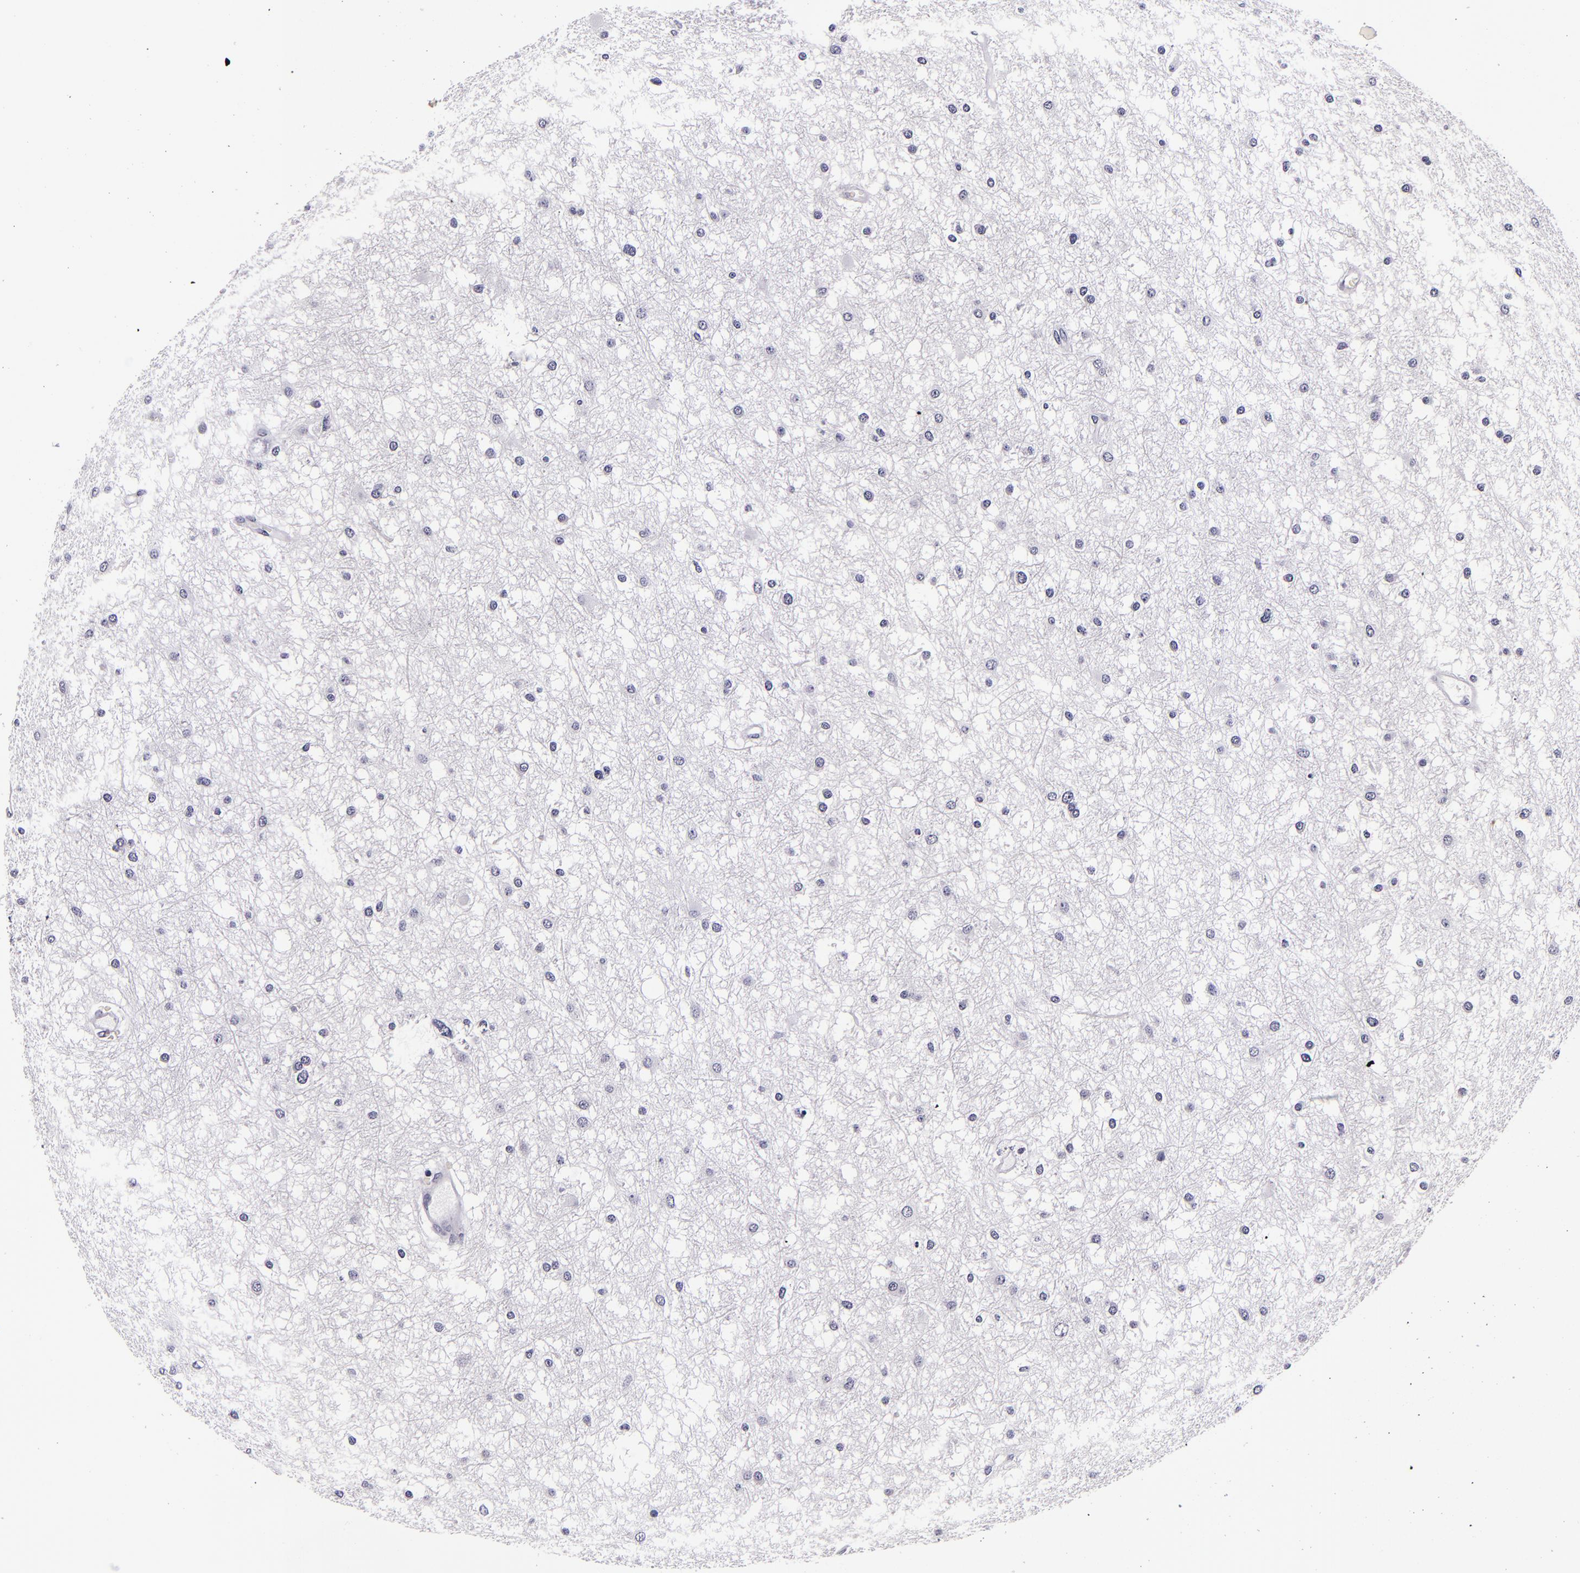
{"staining": {"intensity": "negative", "quantity": "none", "location": "none"}, "tissue": "glioma", "cell_type": "Tumor cells", "image_type": "cancer", "snomed": [{"axis": "morphology", "description": "Glioma, malignant, Low grade"}, {"axis": "topography", "description": "Brain"}], "caption": "The immunohistochemistry (IHC) micrograph has no significant staining in tumor cells of malignant glioma (low-grade) tissue. (Immunohistochemistry (ihc), brightfield microscopy, high magnification).", "gene": "FBN1", "patient": {"sex": "female", "age": 36}}